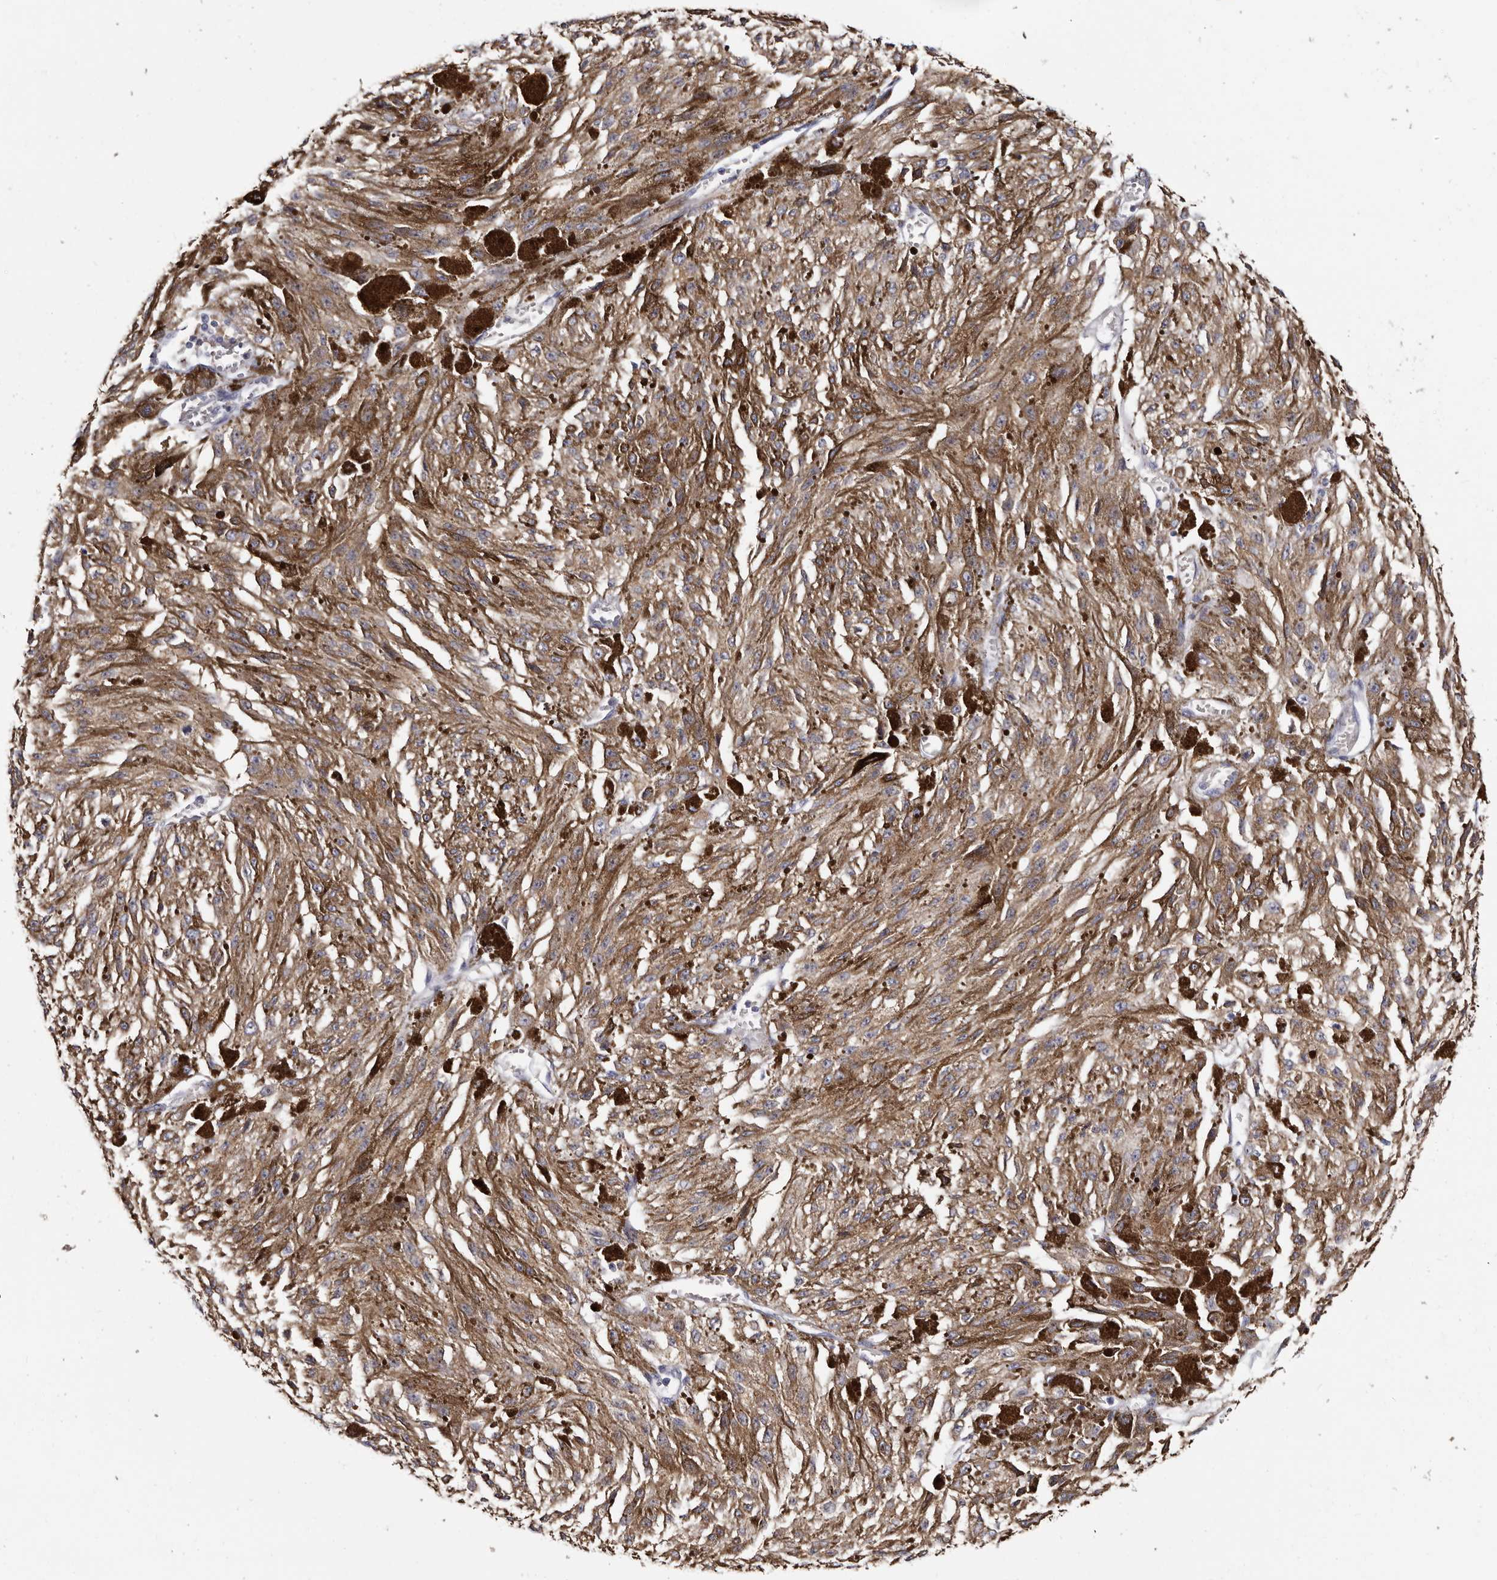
{"staining": {"intensity": "moderate", "quantity": ">75%", "location": "cytoplasmic/membranous"}, "tissue": "melanoma", "cell_type": "Tumor cells", "image_type": "cancer", "snomed": [{"axis": "morphology", "description": "Malignant melanoma, NOS"}, {"axis": "topography", "description": "Other"}], "caption": "Malignant melanoma tissue reveals moderate cytoplasmic/membranous positivity in about >75% of tumor cells, visualized by immunohistochemistry.", "gene": "TBC1D22B", "patient": {"sex": "male", "age": 79}}